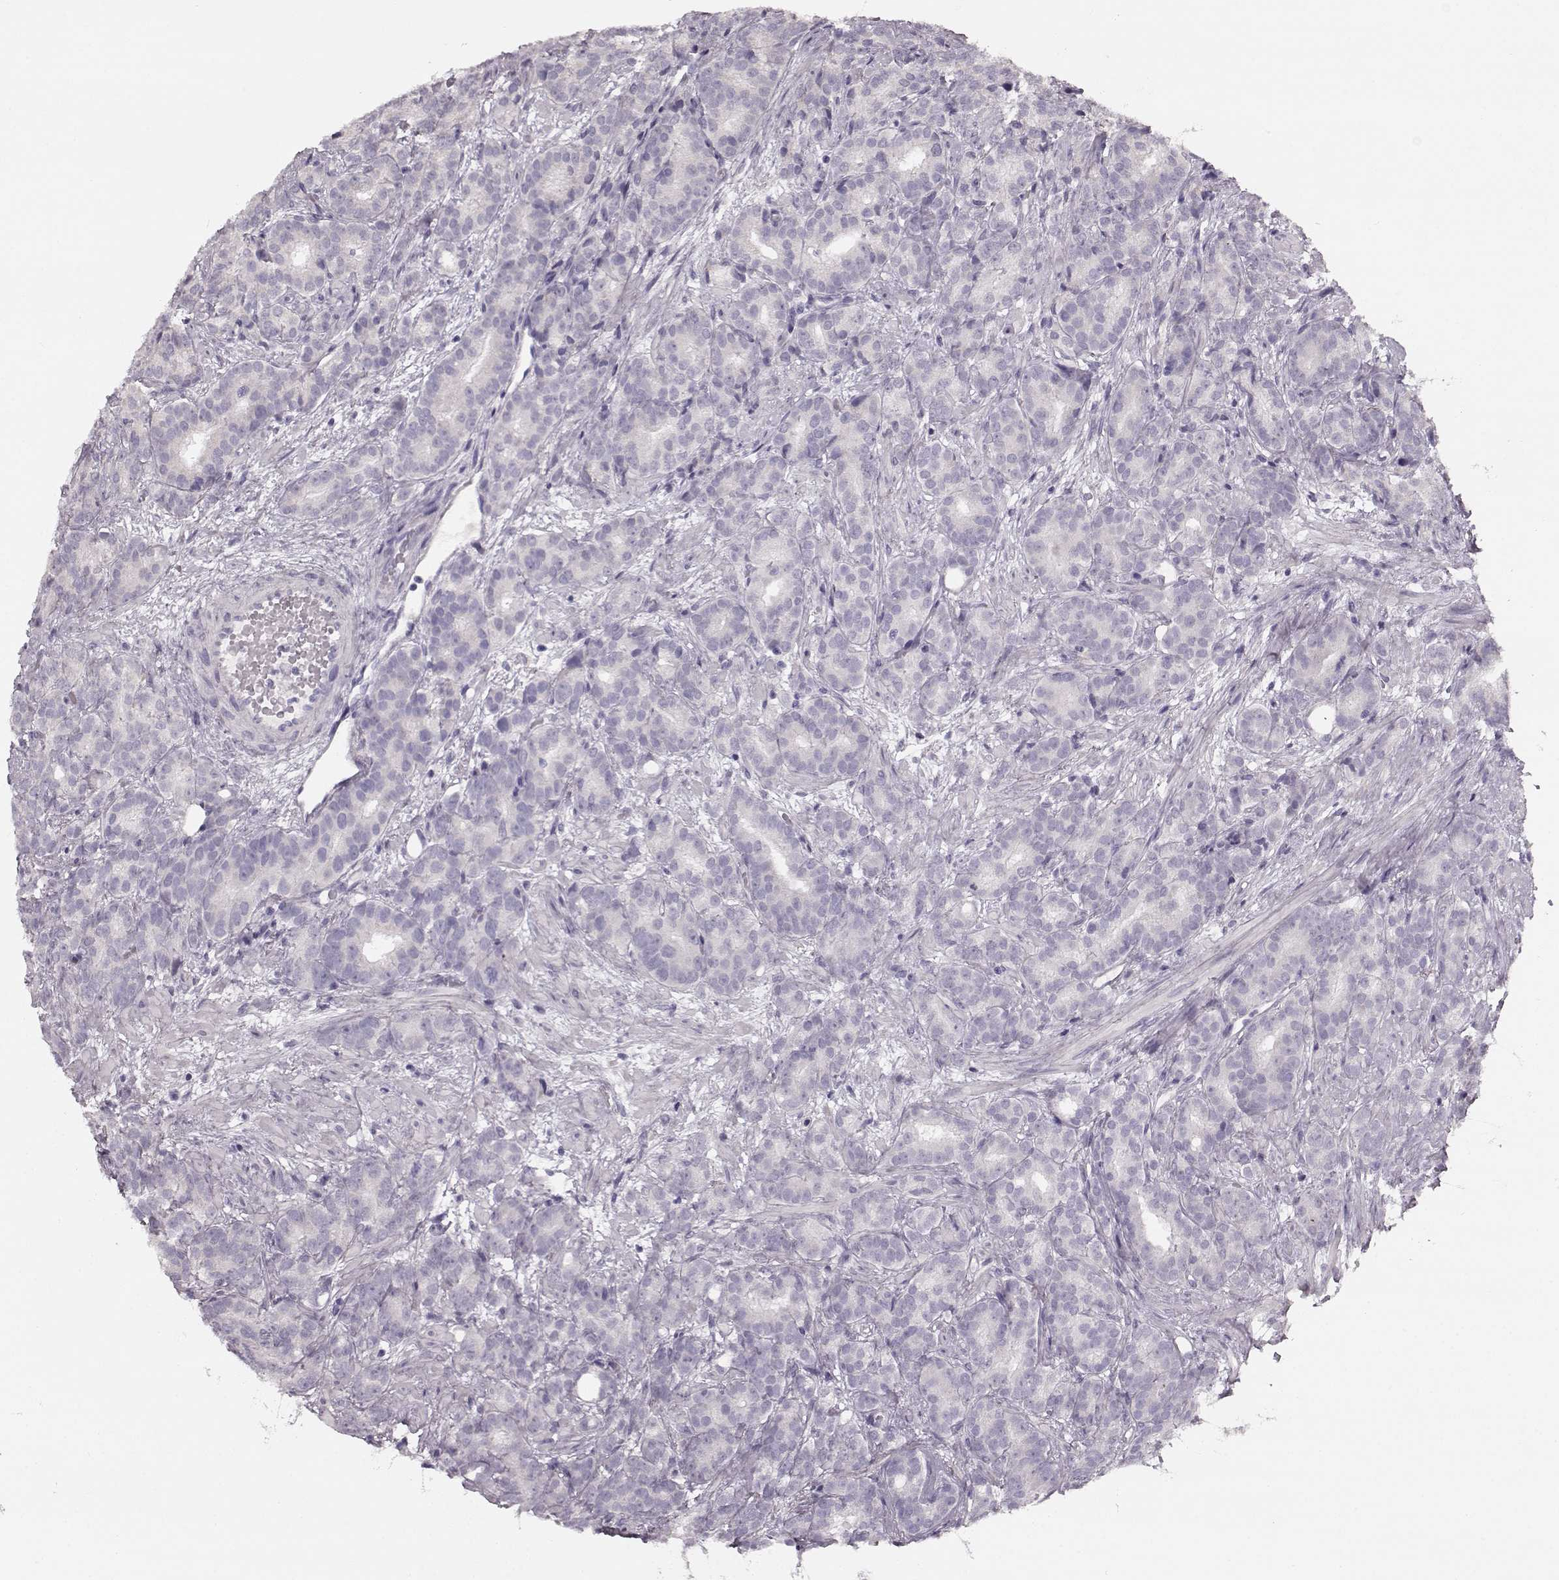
{"staining": {"intensity": "negative", "quantity": "none", "location": "none"}, "tissue": "prostate cancer", "cell_type": "Tumor cells", "image_type": "cancer", "snomed": [{"axis": "morphology", "description": "Adenocarcinoma, High grade"}, {"axis": "topography", "description": "Prostate"}], "caption": "This micrograph is of prostate adenocarcinoma (high-grade) stained with immunohistochemistry to label a protein in brown with the nuclei are counter-stained blue. There is no positivity in tumor cells.", "gene": "MAP6D1", "patient": {"sex": "male", "age": 90}}